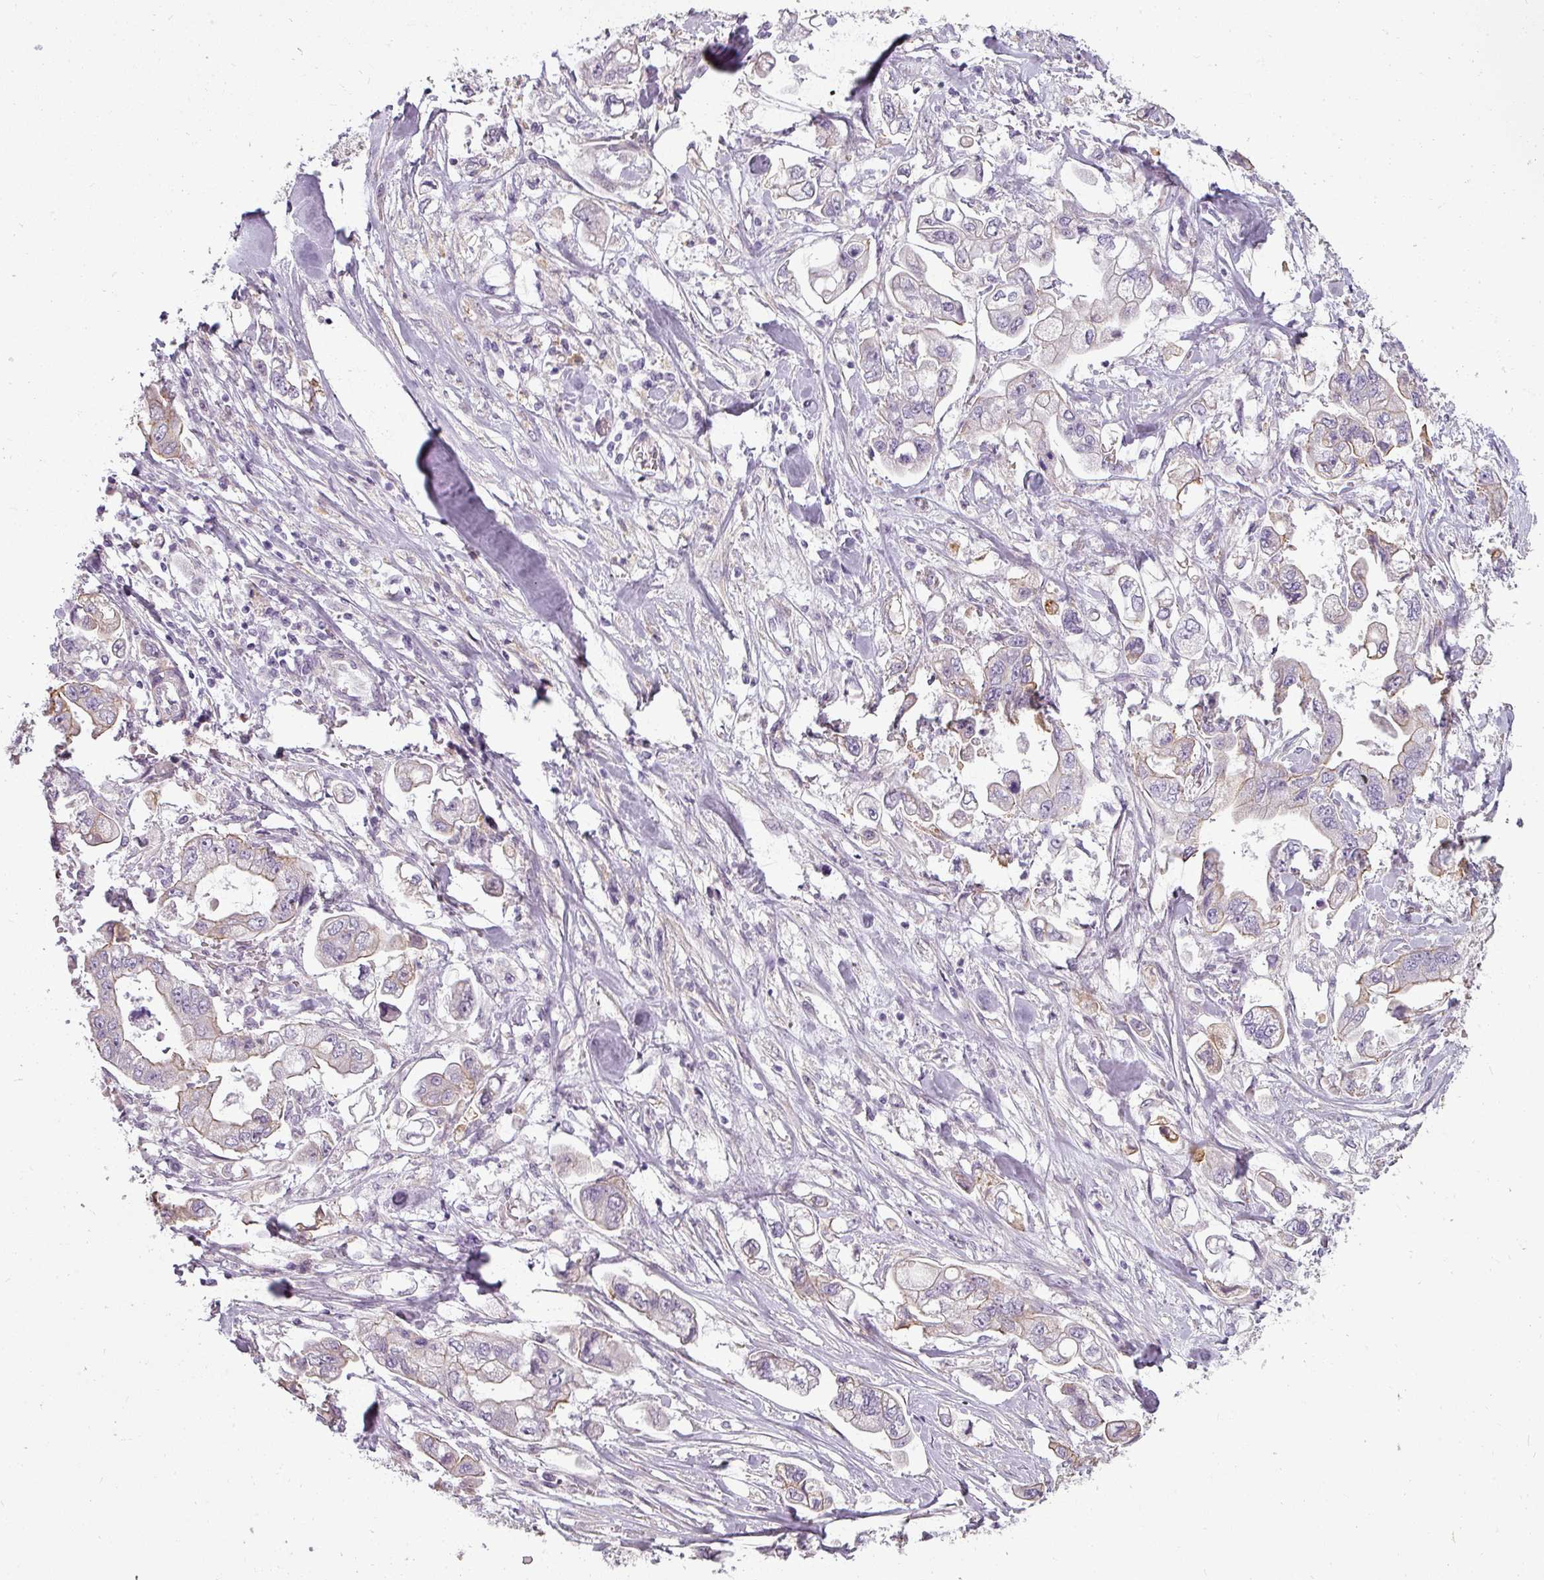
{"staining": {"intensity": "weak", "quantity": "<25%", "location": "cytoplasmic/membranous"}, "tissue": "stomach cancer", "cell_type": "Tumor cells", "image_type": "cancer", "snomed": [{"axis": "morphology", "description": "Adenocarcinoma, NOS"}, {"axis": "topography", "description": "Stomach"}], "caption": "DAB (3,3'-diaminobenzidine) immunohistochemical staining of human stomach cancer reveals no significant positivity in tumor cells.", "gene": "ASB1", "patient": {"sex": "male", "age": 62}}